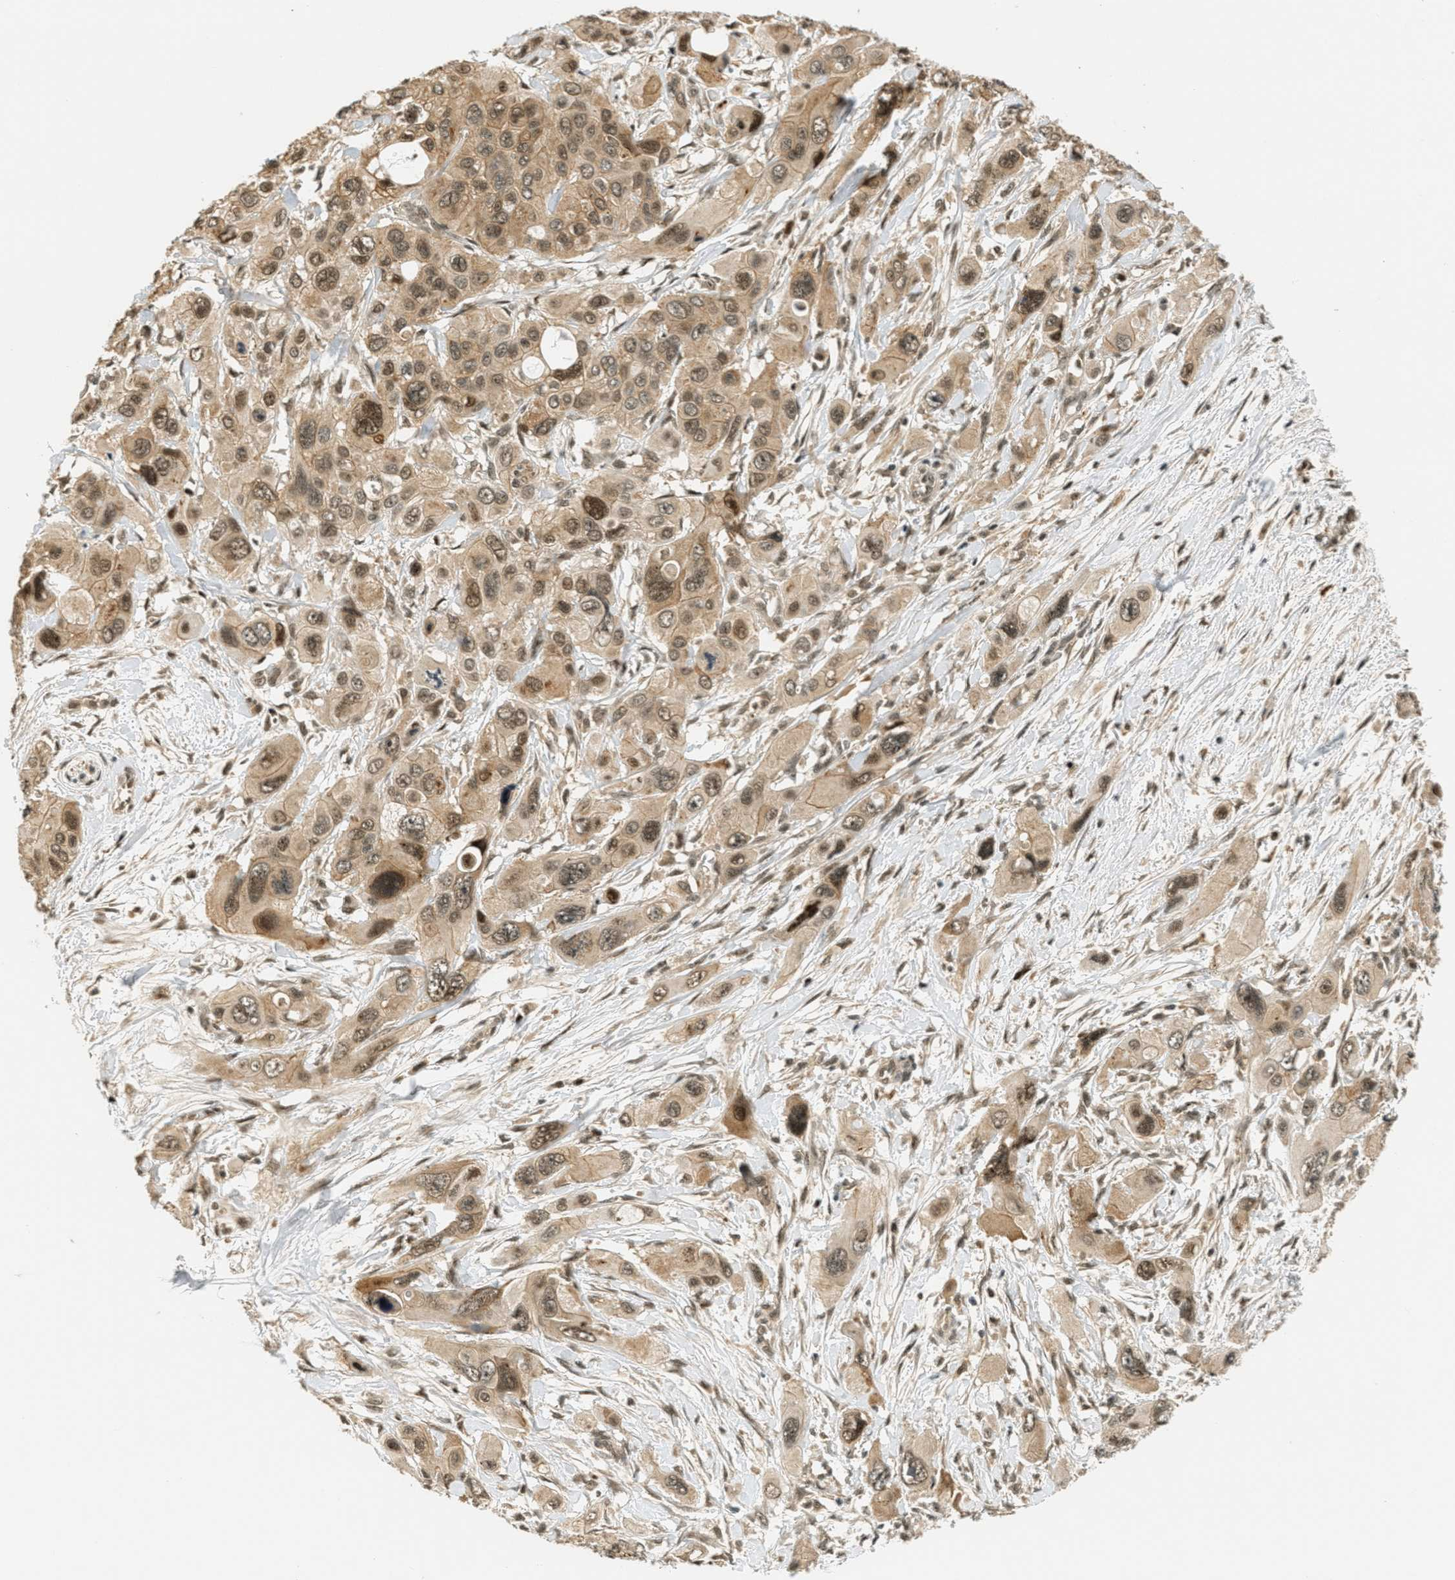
{"staining": {"intensity": "moderate", "quantity": ">75%", "location": "cytoplasmic/membranous,nuclear"}, "tissue": "pancreatic cancer", "cell_type": "Tumor cells", "image_type": "cancer", "snomed": [{"axis": "morphology", "description": "Adenocarcinoma, NOS"}, {"axis": "topography", "description": "Pancreas"}], "caption": "This histopathology image exhibits IHC staining of pancreatic cancer, with medium moderate cytoplasmic/membranous and nuclear positivity in about >75% of tumor cells.", "gene": "FOXM1", "patient": {"sex": "male", "age": 73}}